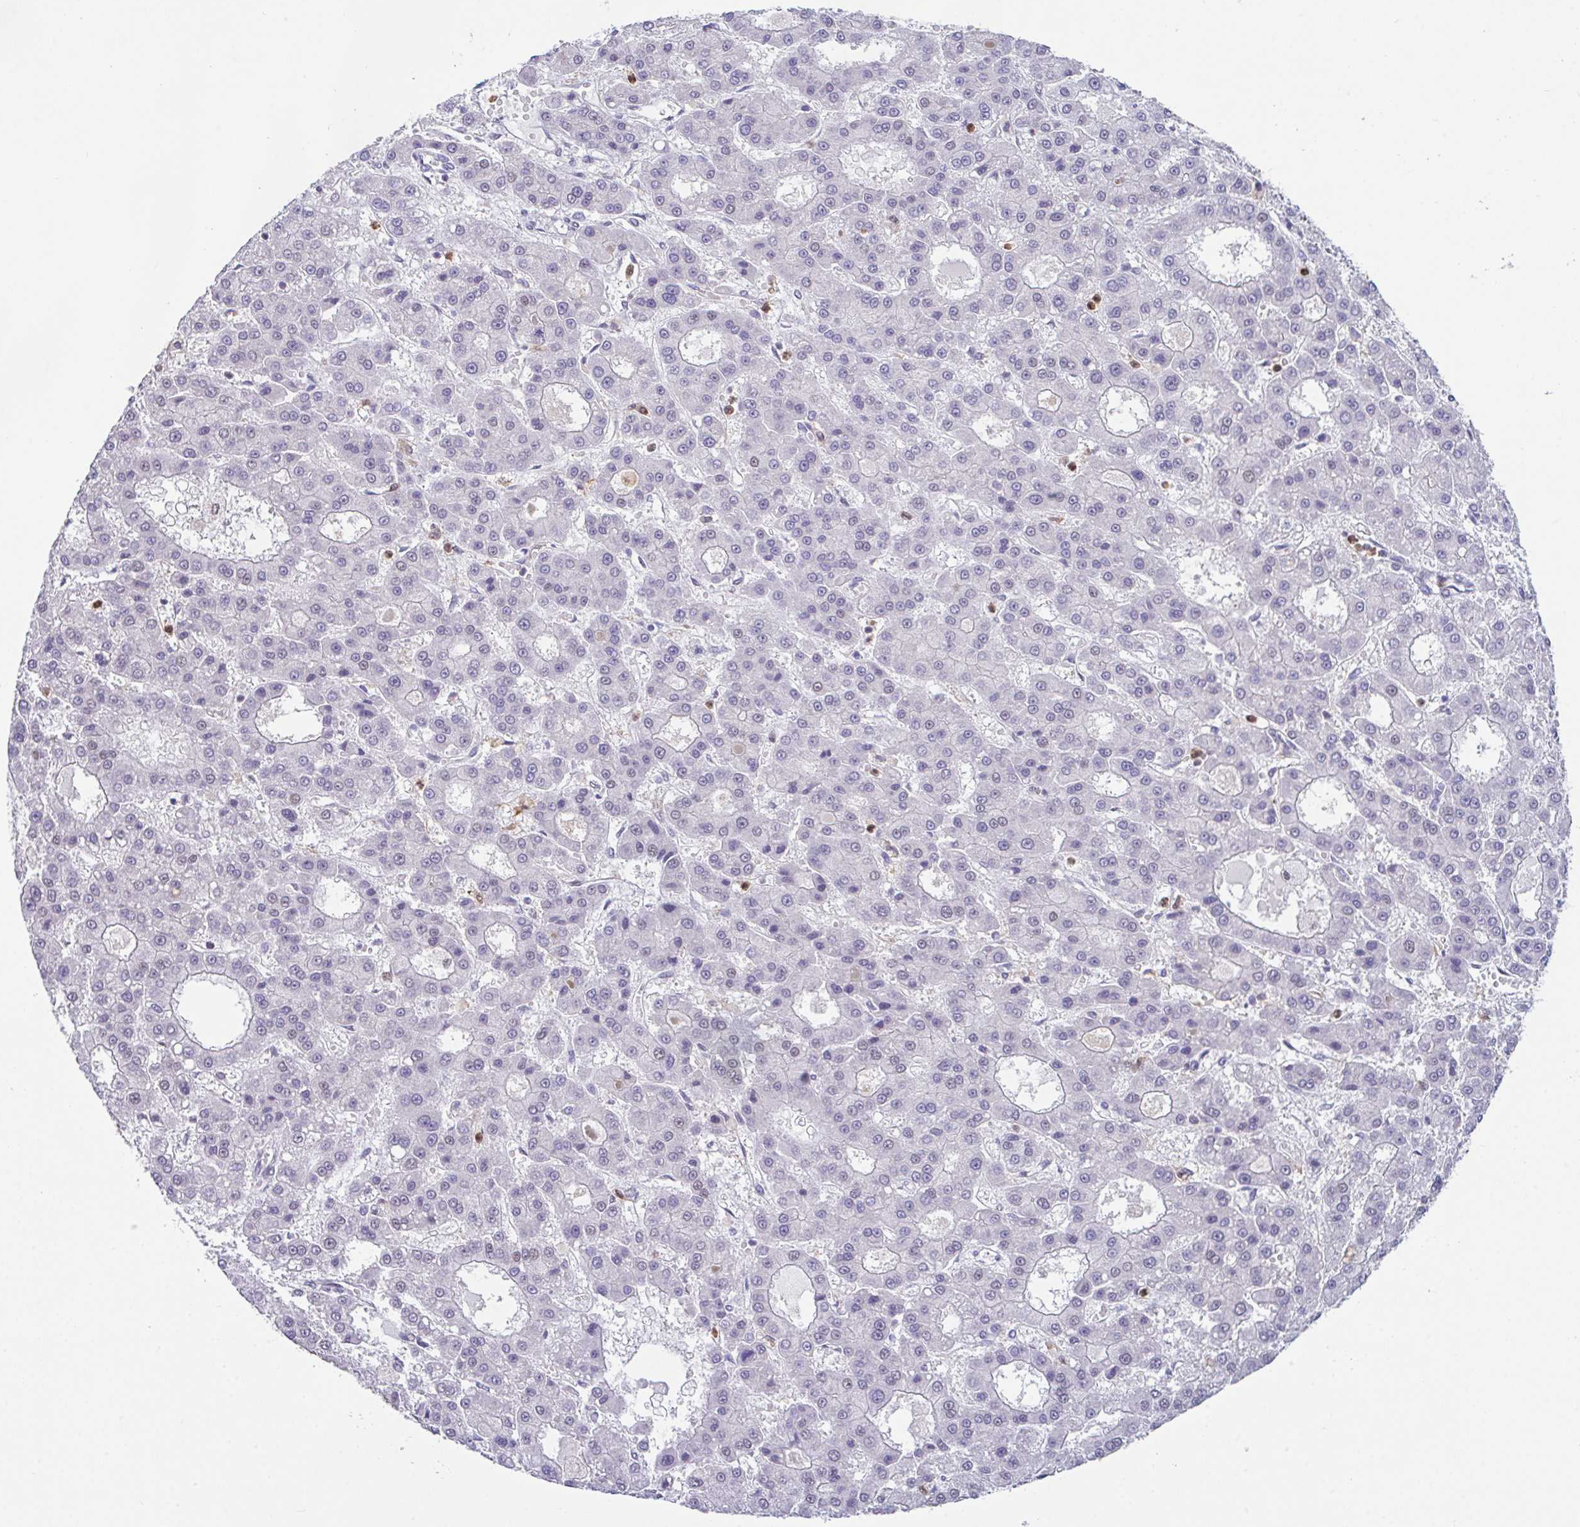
{"staining": {"intensity": "negative", "quantity": "none", "location": "none"}, "tissue": "liver cancer", "cell_type": "Tumor cells", "image_type": "cancer", "snomed": [{"axis": "morphology", "description": "Carcinoma, Hepatocellular, NOS"}, {"axis": "topography", "description": "Liver"}], "caption": "Immunohistochemical staining of hepatocellular carcinoma (liver) shows no significant expression in tumor cells.", "gene": "OR6K3", "patient": {"sex": "male", "age": 70}}